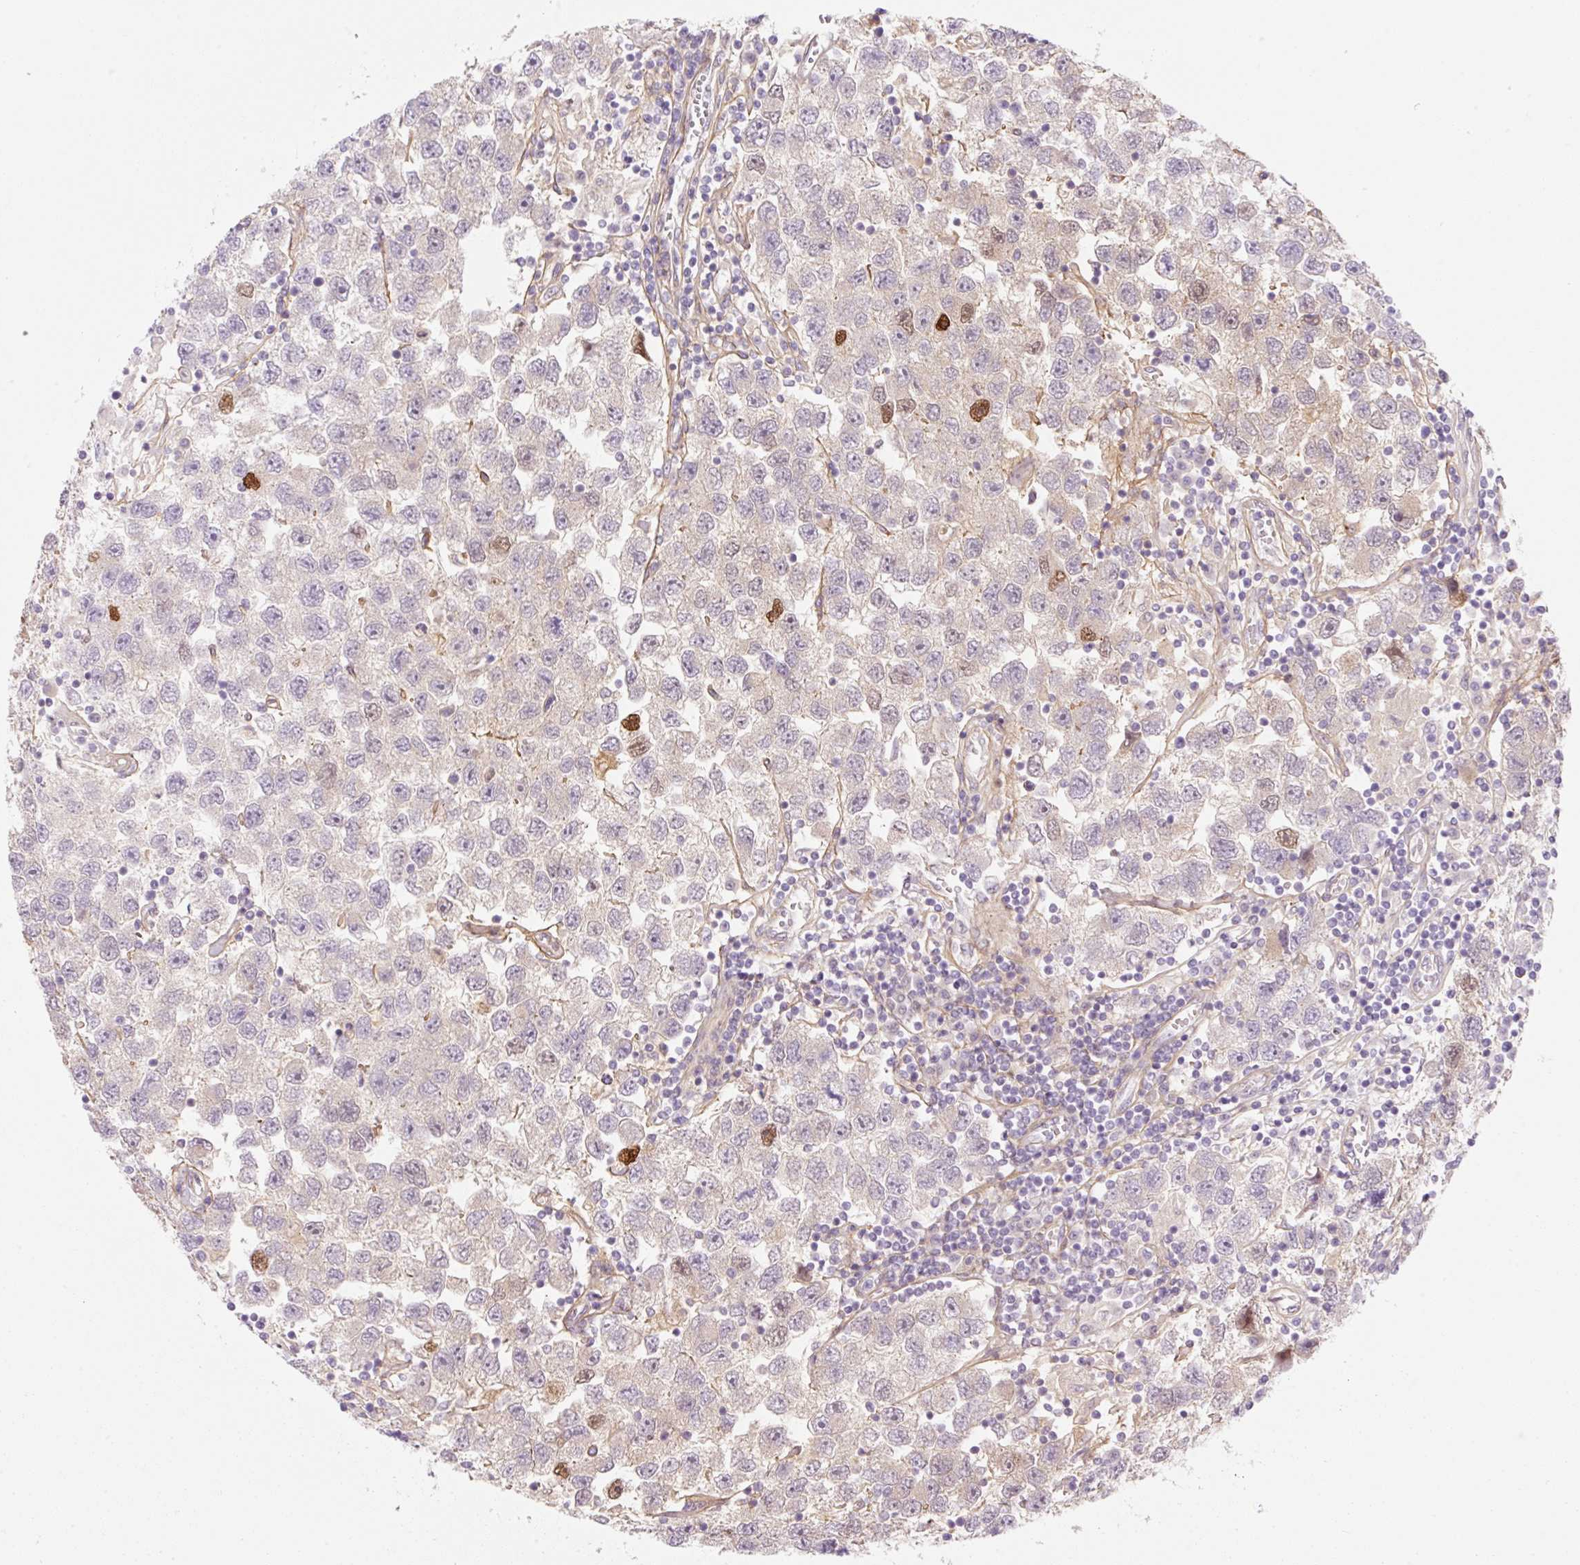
{"staining": {"intensity": "strong", "quantity": "<25%", "location": "nuclear"}, "tissue": "testis cancer", "cell_type": "Tumor cells", "image_type": "cancer", "snomed": [{"axis": "morphology", "description": "Seminoma, NOS"}, {"axis": "topography", "description": "Testis"}], "caption": "Testis seminoma was stained to show a protein in brown. There is medium levels of strong nuclear staining in approximately <25% of tumor cells.", "gene": "SYNE3", "patient": {"sex": "male", "age": 26}}